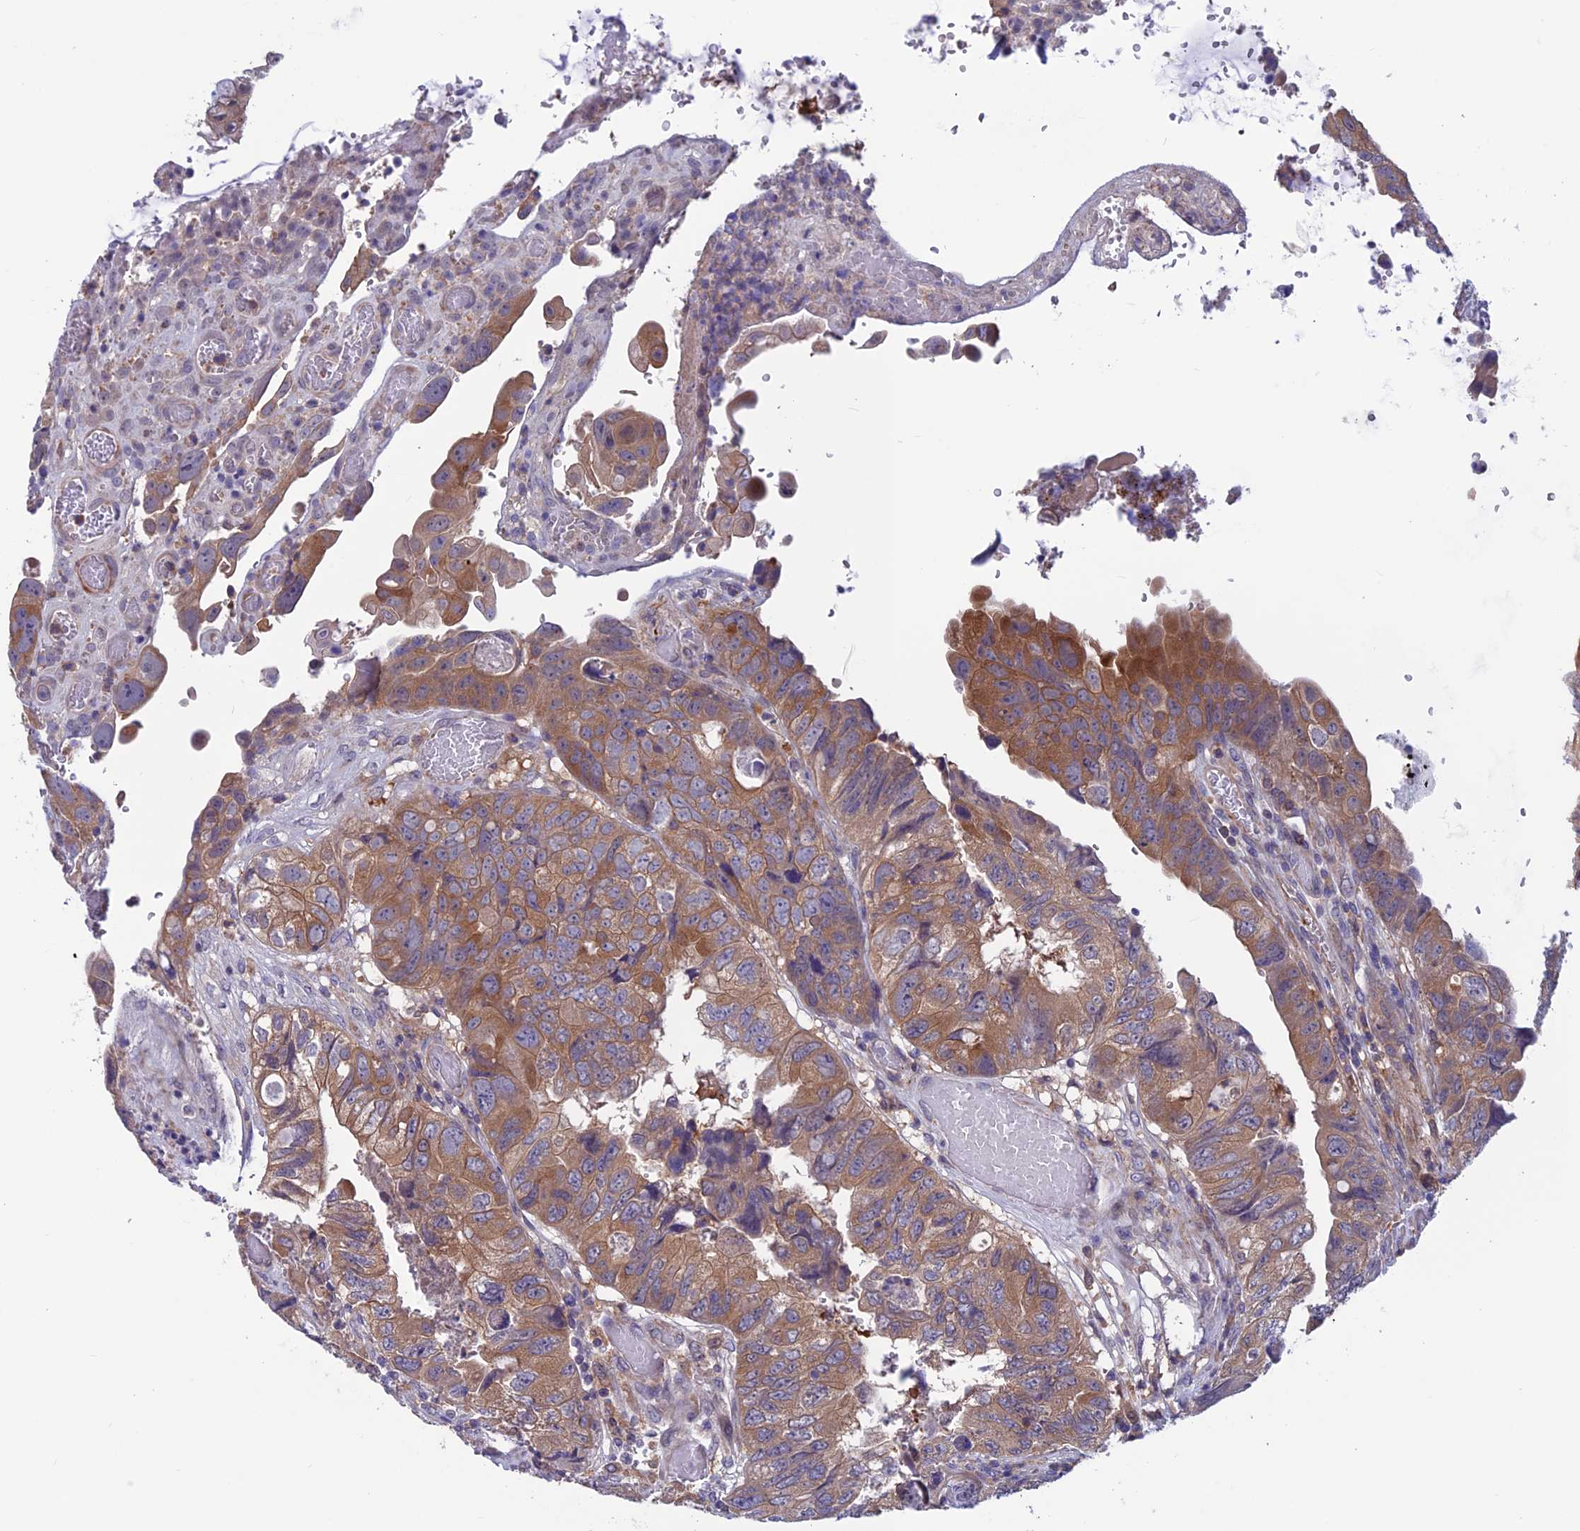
{"staining": {"intensity": "moderate", "quantity": ">75%", "location": "cytoplasmic/membranous"}, "tissue": "colorectal cancer", "cell_type": "Tumor cells", "image_type": "cancer", "snomed": [{"axis": "morphology", "description": "Adenocarcinoma, NOS"}, {"axis": "topography", "description": "Rectum"}], "caption": "Adenocarcinoma (colorectal) stained with a protein marker reveals moderate staining in tumor cells.", "gene": "MAST2", "patient": {"sex": "male", "age": 63}}